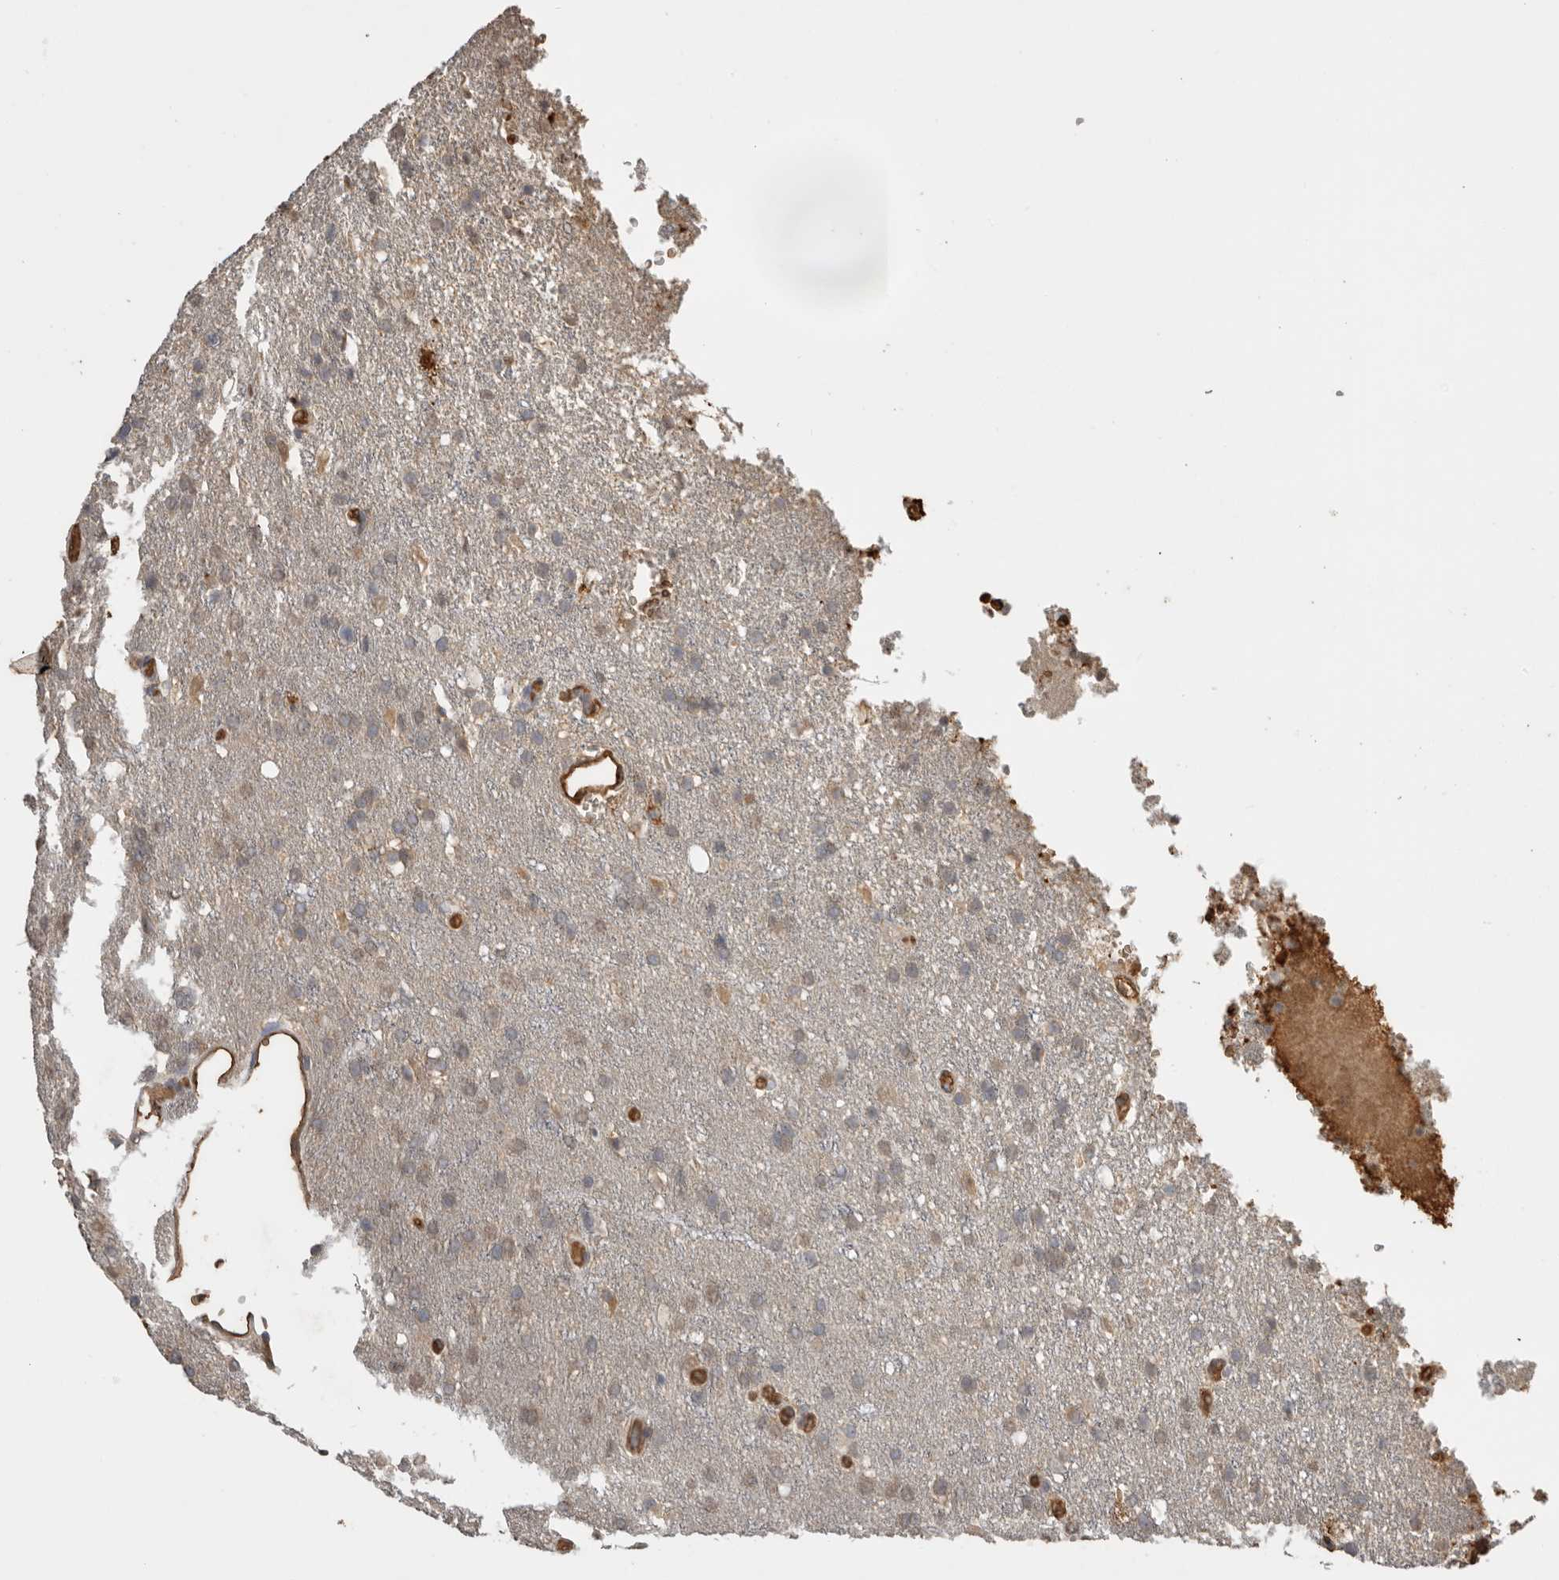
{"staining": {"intensity": "negative", "quantity": "none", "location": "none"}, "tissue": "glioma", "cell_type": "Tumor cells", "image_type": "cancer", "snomed": [{"axis": "morphology", "description": "Glioma, malignant, High grade"}, {"axis": "topography", "description": "Brain"}], "caption": "Glioma stained for a protein using immunohistochemistry exhibits no positivity tumor cells.", "gene": "IL27", "patient": {"sex": "female", "age": 58}}